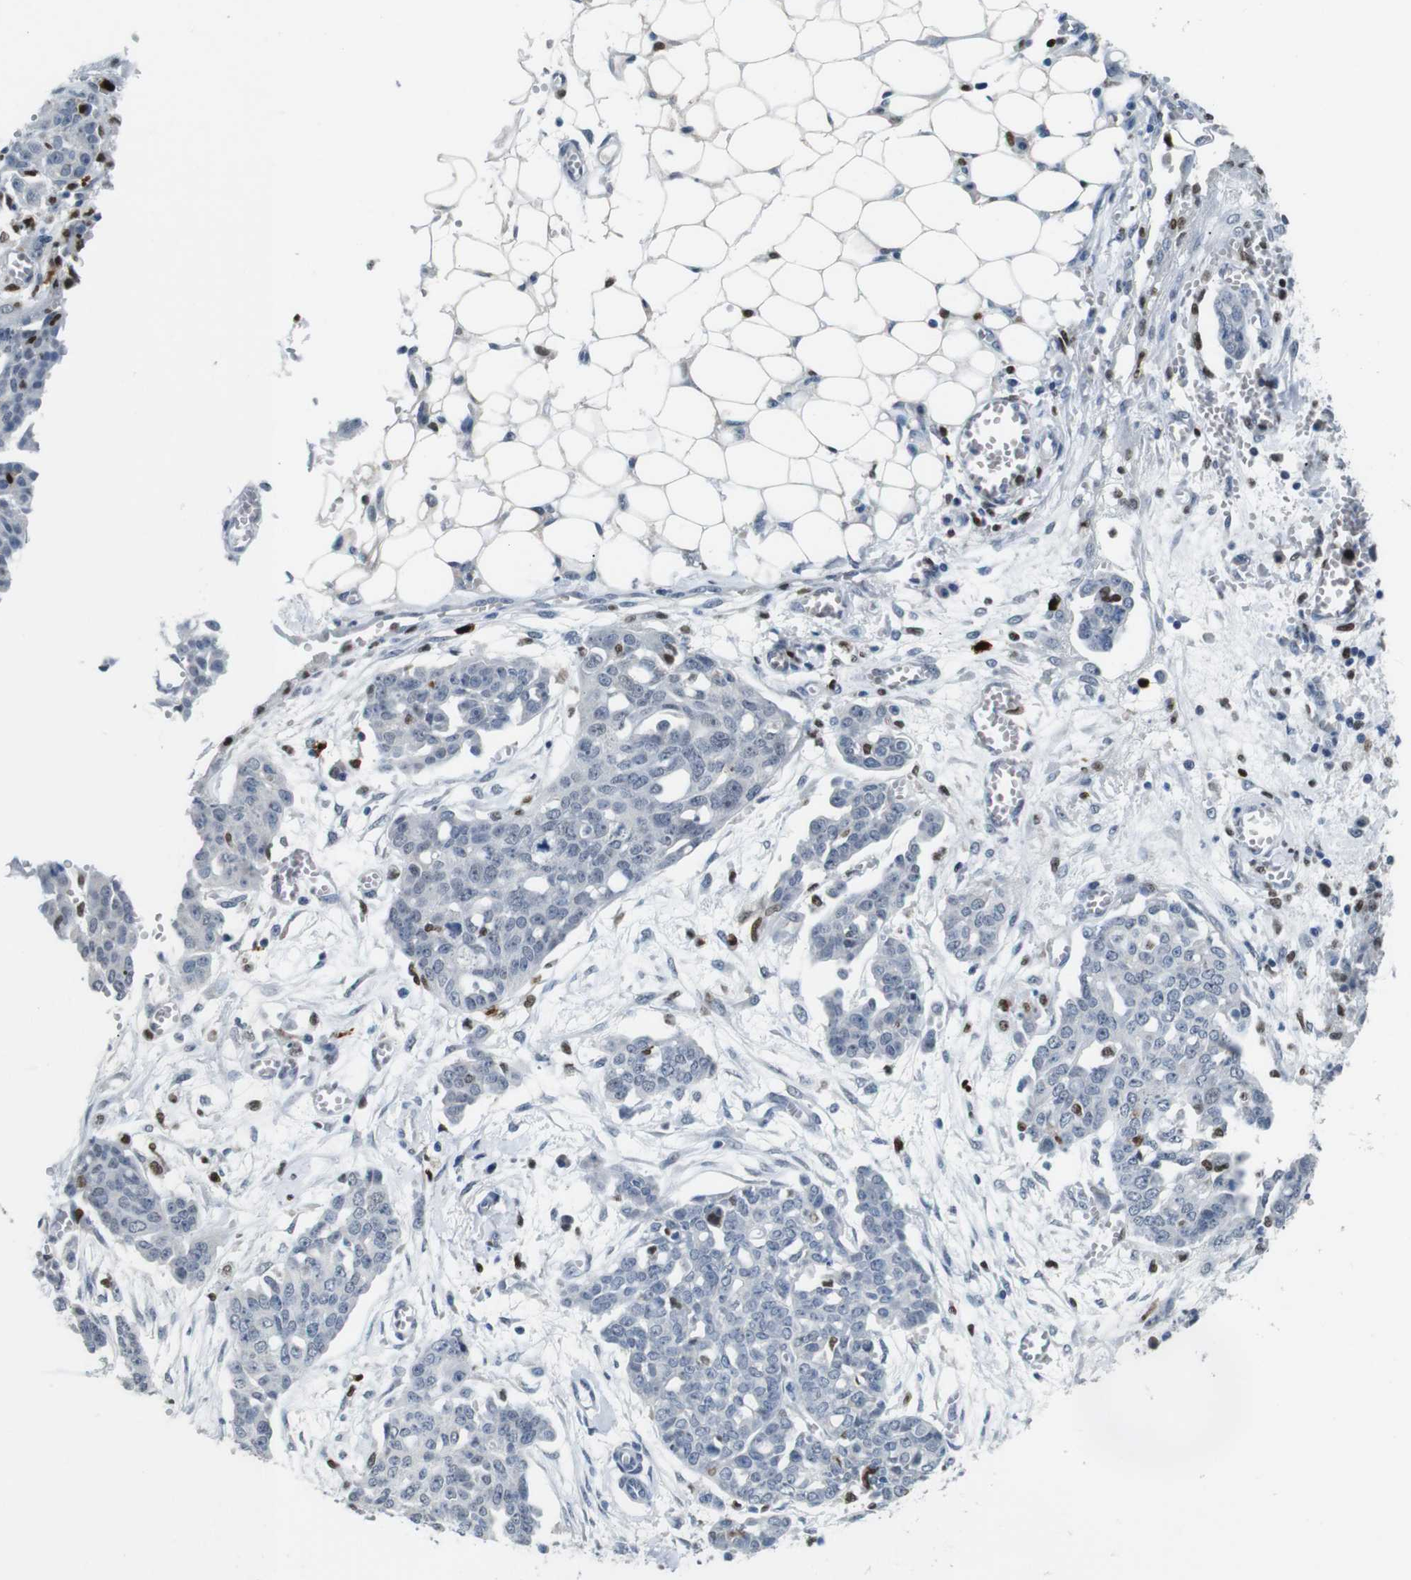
{"staining": {"intensity": "negative", "quantity": "none", "location": "none"}, "tissue": "ovarian cancer", "cell_type": "Tumor cells", "image_type": "cancer", "snomed": [{"axis": "morphology", "description": "Cystadenocarcinoma, serous, NOS"}, {"axis": "topography", "description": "Soft tissue"}, {"axis": "topography", "description": "Ovary"}], "caption": "A high-resolution photomicrograph shows immunohistochemistry staining of ovarian serous cystadenocarcinoma, which shows no significant positivity in tumor cells.", "gene": "IRF8", "patient": {"sex": "female", "age": 57}}